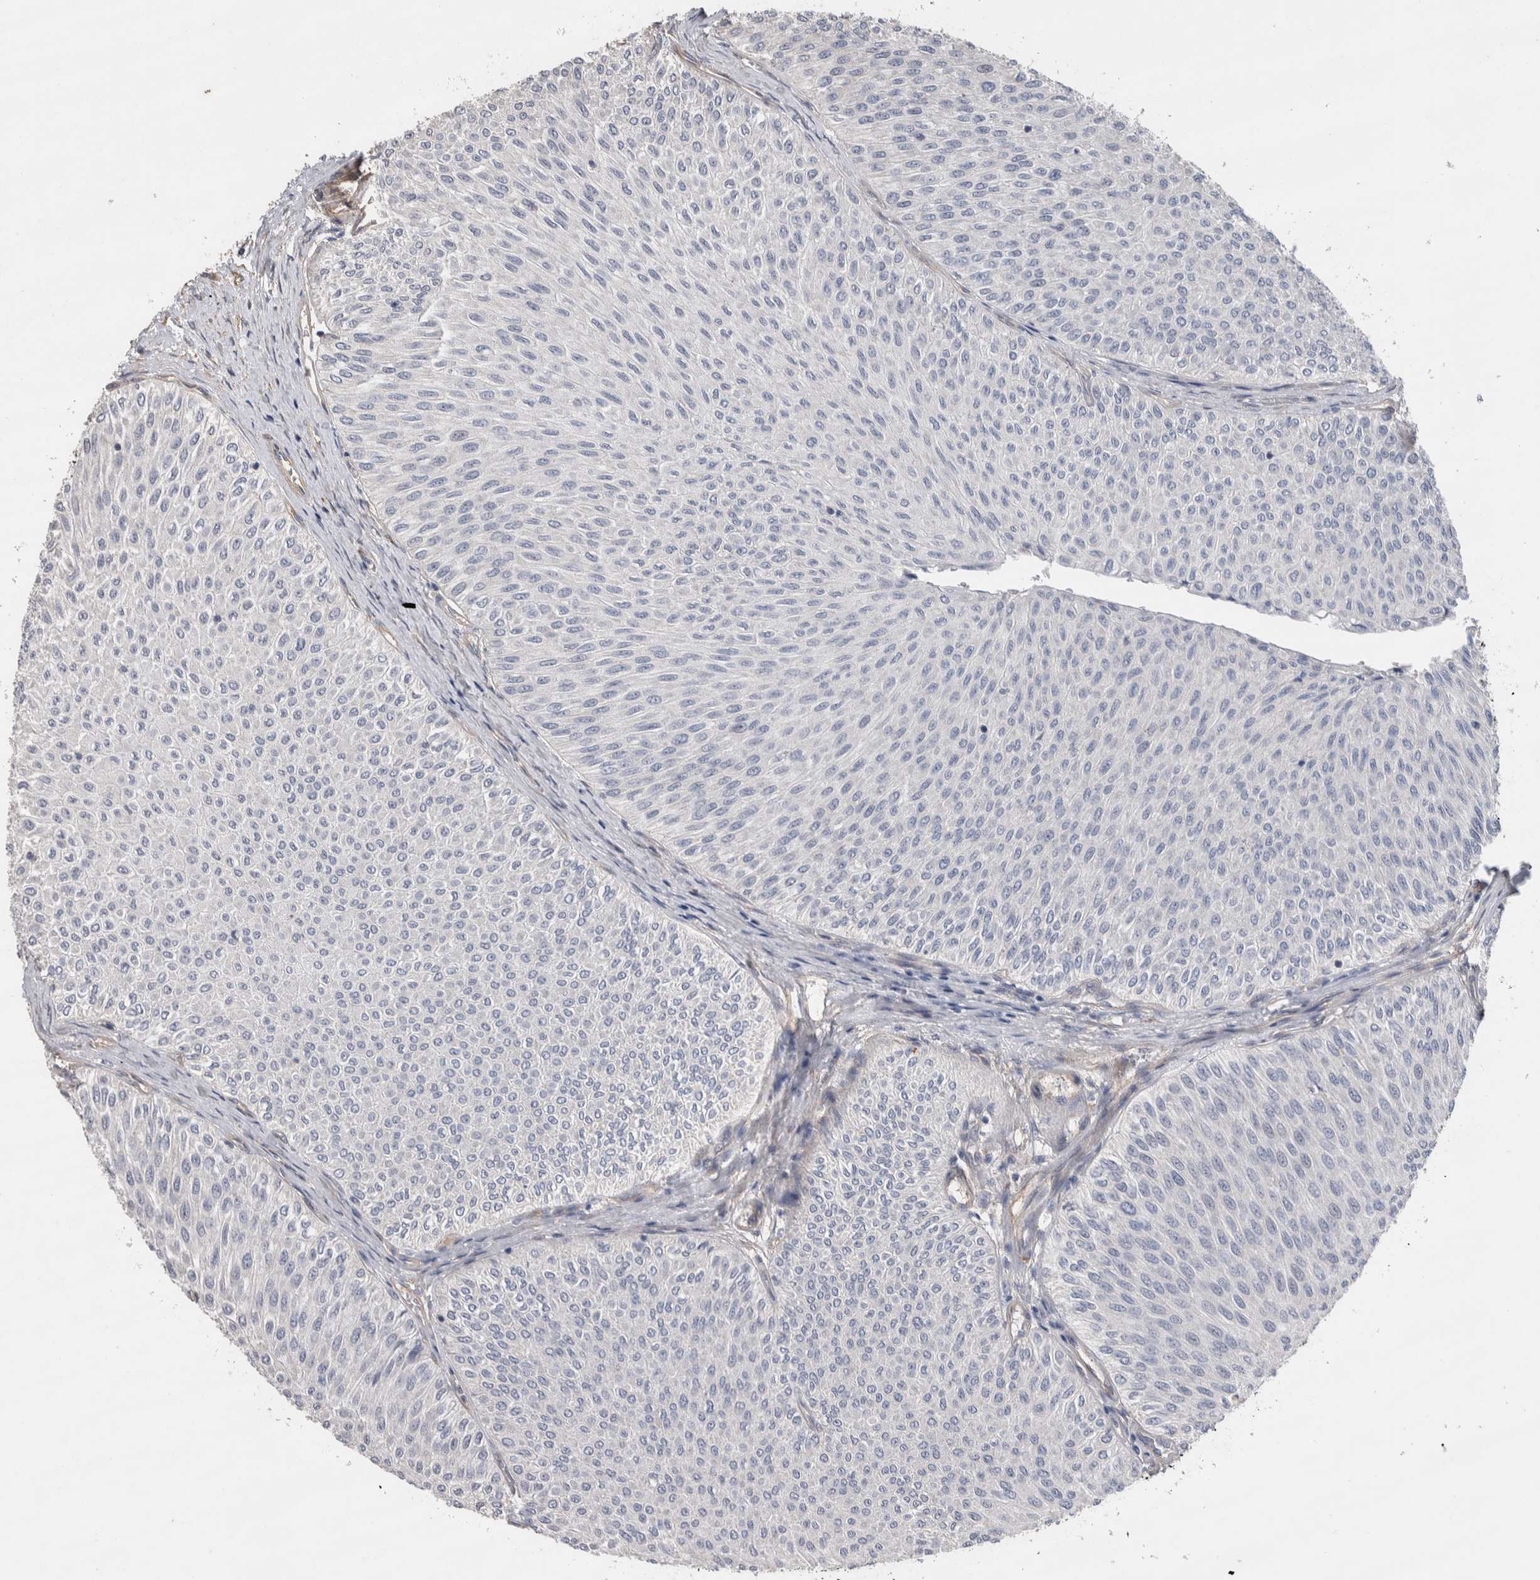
{"staining": {"intensity": "negative", "quantity": "none", "location": "none"}, "tissue": "urothelial cancer", "cell_type": "Tumor cells", "image_type": "cancer", "snomed": [{"axis": "morphology", "description": "Urothelial carcinoma, Low grade"}, {"axis": "topography", "description": "Urinary bladder"}], "caption": "This is an IHC micrograph of low-grade urothelial carcinoma. There is no staining in tumor cells.", "gene": "GCNA", "patient": {"sex": "male", "age": 78}}